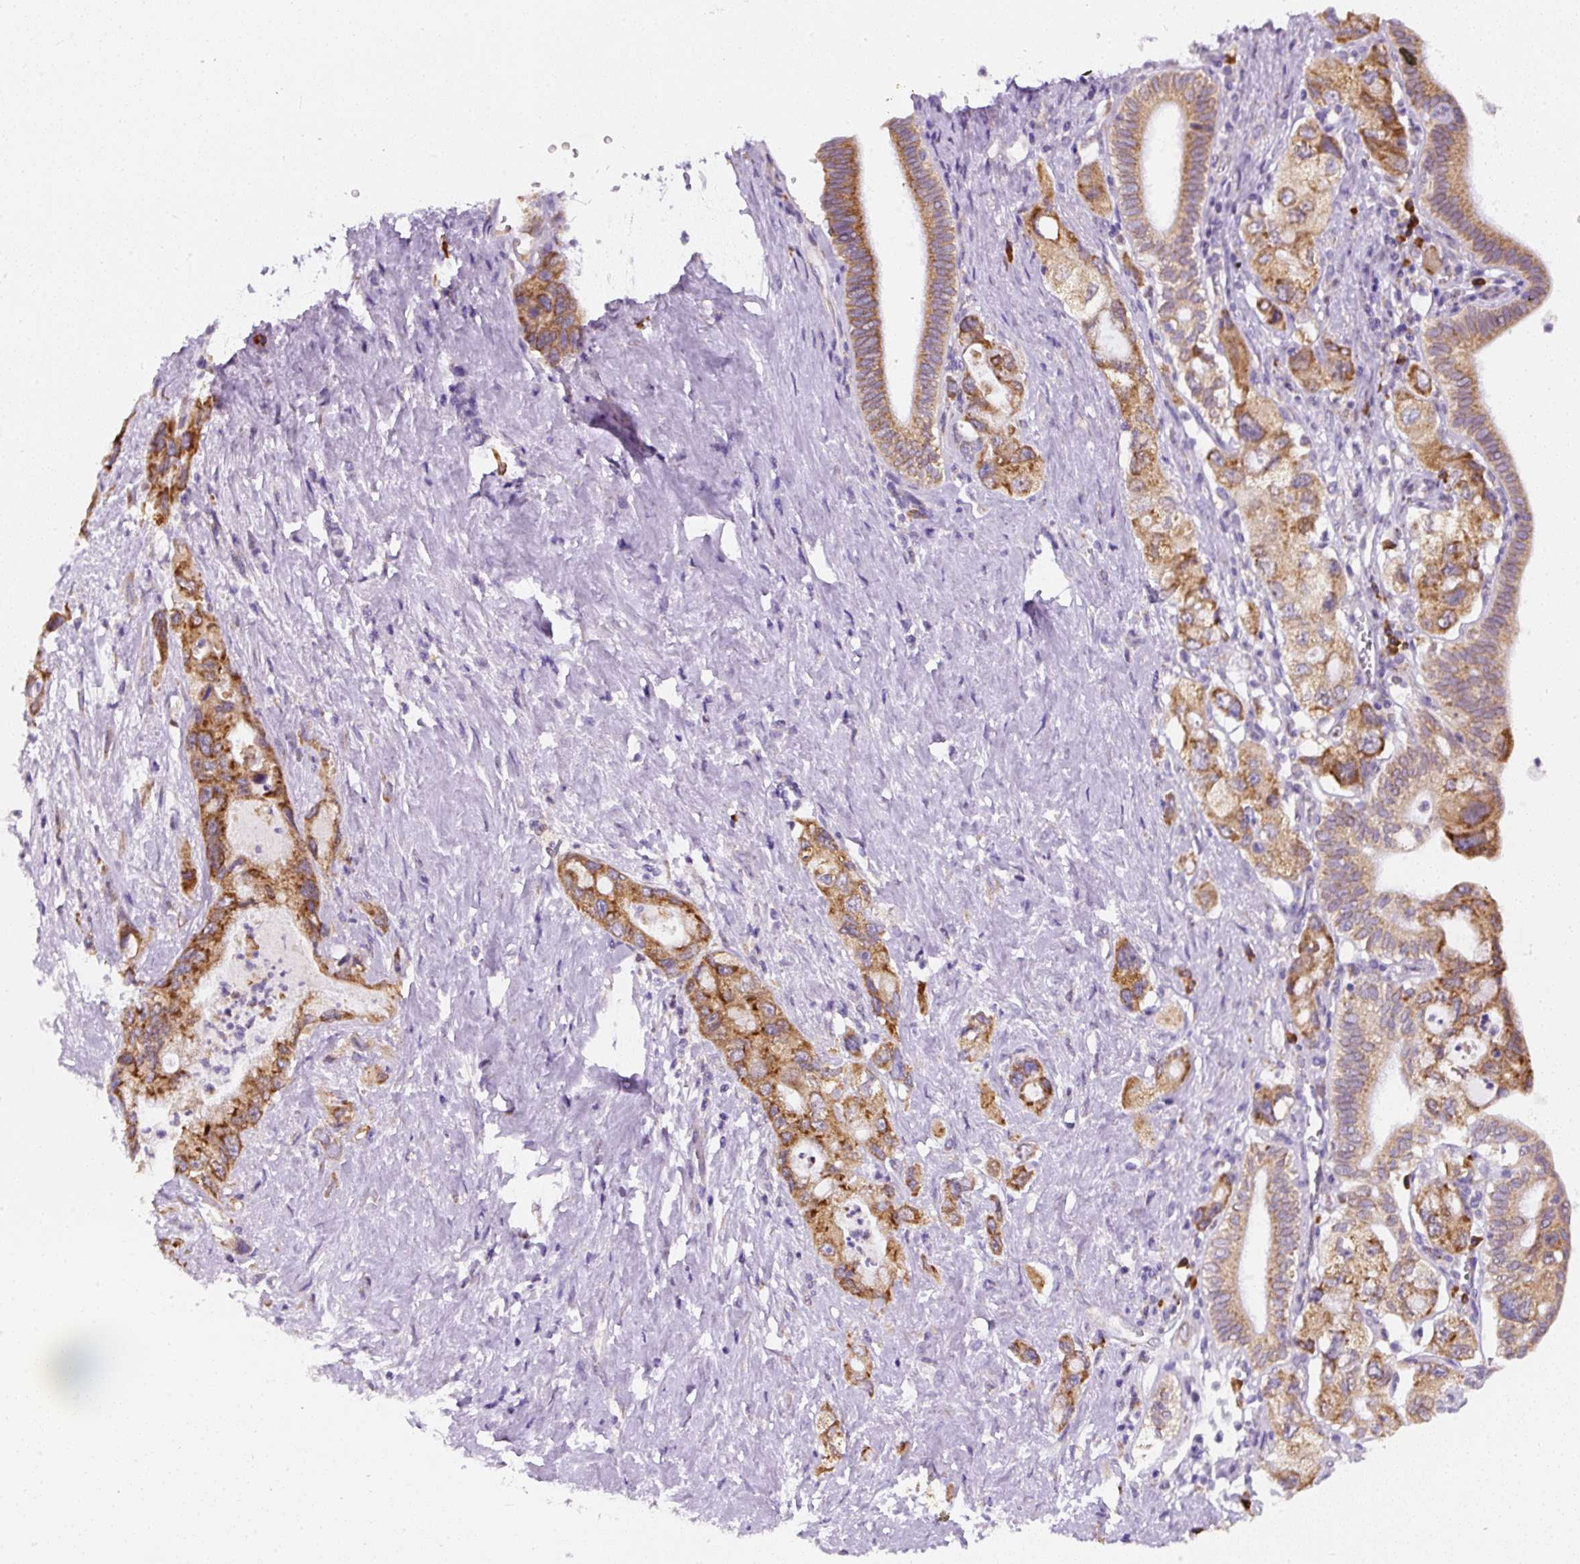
{"staining": {"intensity": "moderate", "quantity": ">75%", "location": "cytoplasmic/membranous"}, "tissue": "pancreatic cancer", "cell_type": "Tumor cells", "image_type": "cancer", "snomed": [{"axis": "morphology", "description": "Adenocarcinoma, NOS"}, {"axis": "topography", "description": "Pancreas"}], "caption": "Immunohistochemical staining of human pancreatic cancer (adenocarcinoma) displays moderate cytoplasmic/membranous protein positivity in approximately >75% of tumor cells. (DAB IHC, brown staining for protein, blue staining for nuclei).", "gene": "DDOST", "patient": {"sex": "female", "age": 73}}